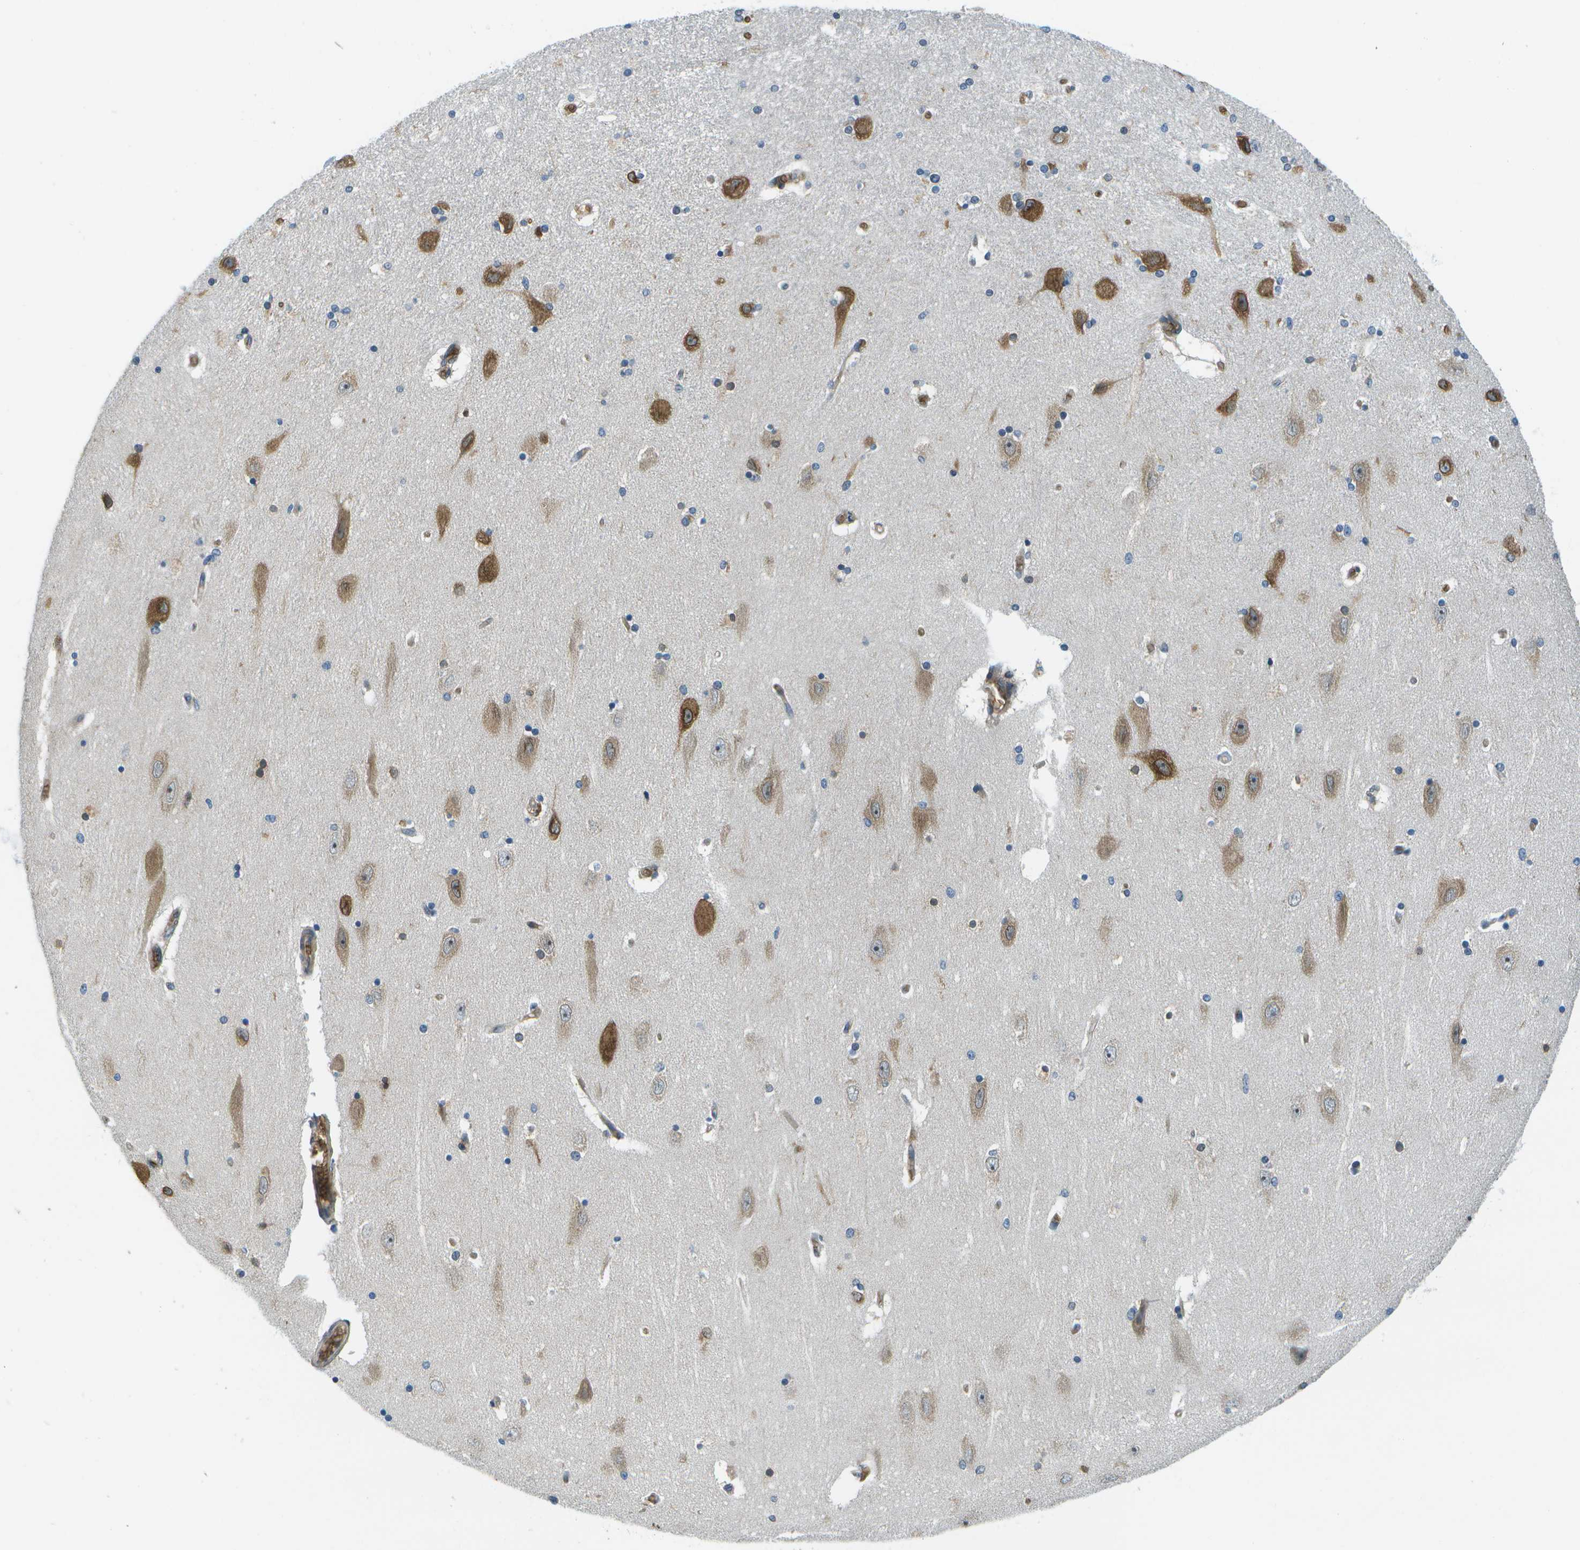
{"staining": {"intensity": "moderate", "quantity": "<25%", "location": "cytoplasmic/membranous,nuclear"}, "tissue": "hippocampus", "cell_type": "Glial cells", "image_type": "normal", "snomed": [{"axis": "morphology", "description": "Normal tissue, NOS"}, {"axis": "topography", "description": "Hippocampus"}], "caption": "An image of hippocampus stained for a protein exhibits moderate cytoplasmic/membranous,nuclear brown staining in glial cells.", "gene": "CTIF", "patient": {"sex": "female", "age": 54}}